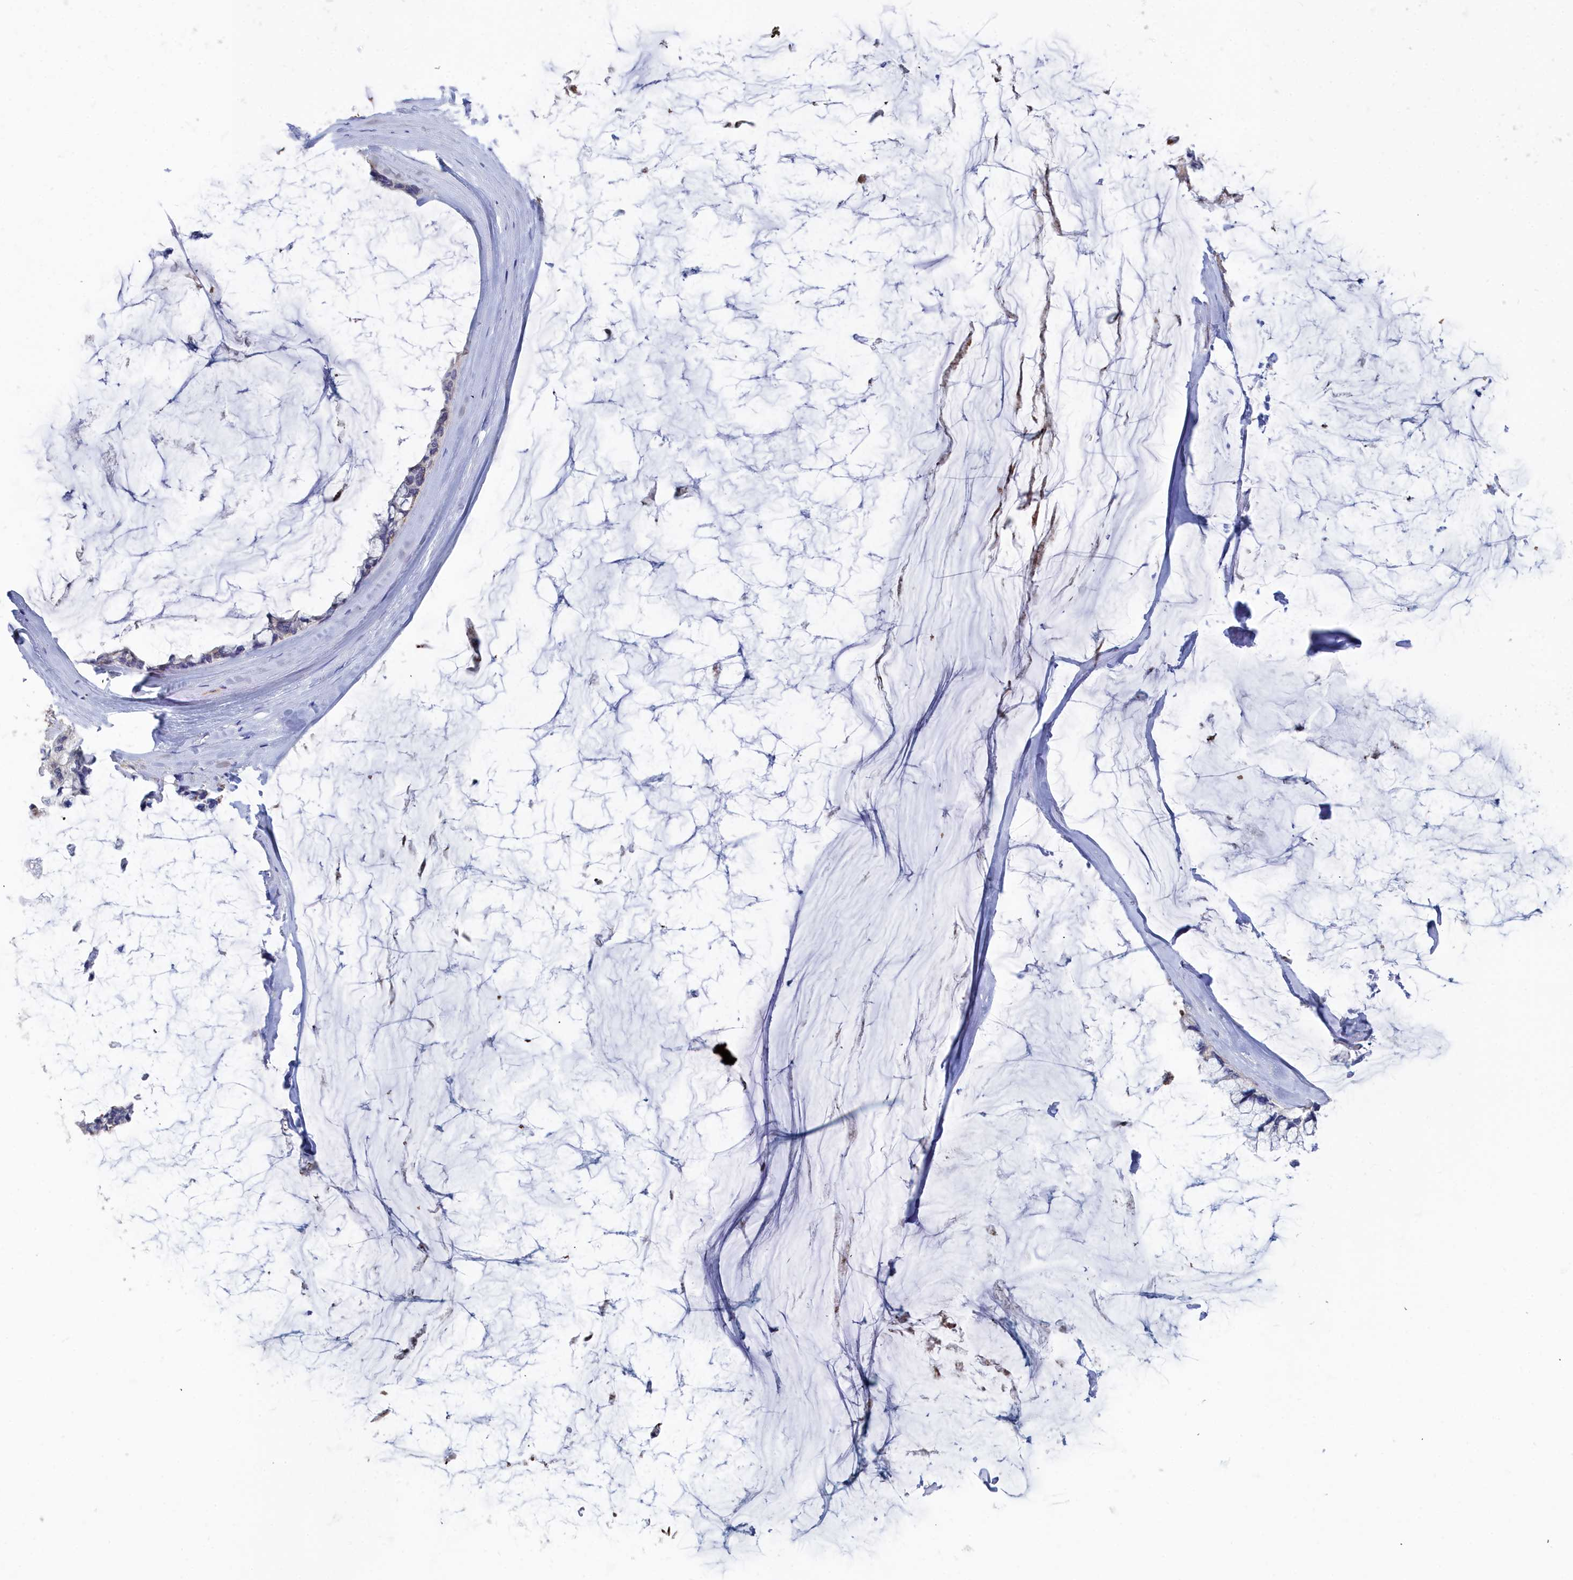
{"staining": {"intensity": "negative", "quantity": "none", "location": "none"}, "tissue": "ovarian cancer", "cell_type": "Tumor cells", "image_type": "cancer", "snomed": [{"axis": "morphology", "description": "Cystadenocarcinoma, mucinous, NOS"}, {"axis": "topography", "description": "Ovary"}], "caption": "An immunohistochemistry photomicrograph of ovarian cancer (mucinous cystadenocarcinoma) is shown. There is no staining in tumor cells of ovarian cancer (mucinous cystadenocarcinoma). (Brightfield microscopy of DAB immunohistochemistry at high magnification).", "gene": "RDX", "patient": {"sex": "female", "age": 39}}